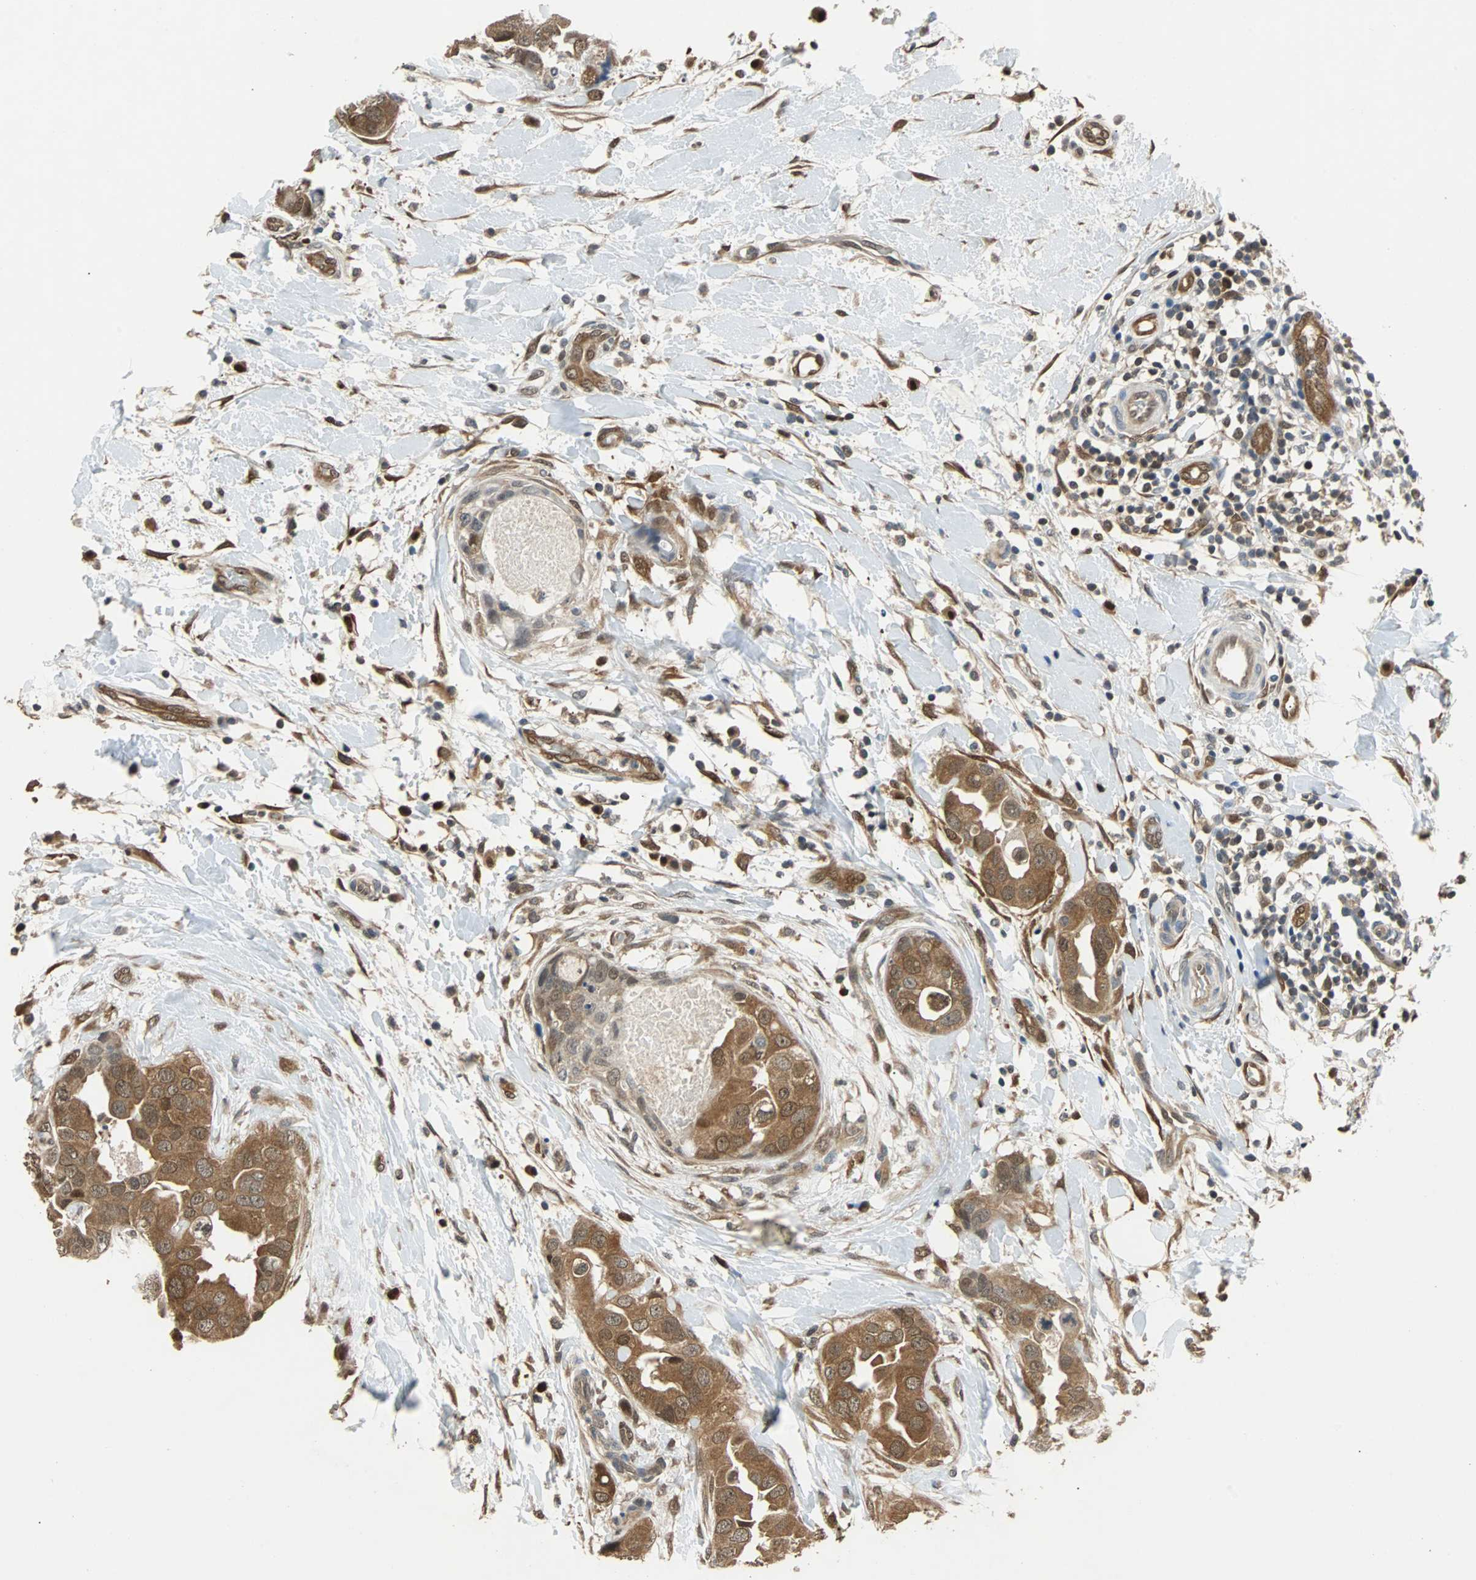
{"staining": {"intensity": "strong", "quantity": ">75%", "location": "cytoplasmic/membranous,nuclear"}, "tissue": "breast cancer", "cell_type": "Tumor cells", "image_type": "cancer", "snomed": [{"axis": "morphology", "description": "Duct carcinoma"}, {"axis": "topography", "description": "Breast"}], "caption": "A micrograph of breast cancer stained for a protein shows strong cytoplasmic/membranous and nuclear brown staining in tumor cells.", "gene": "PRDX6", "patient": {"sex": "female", "age": 40}}